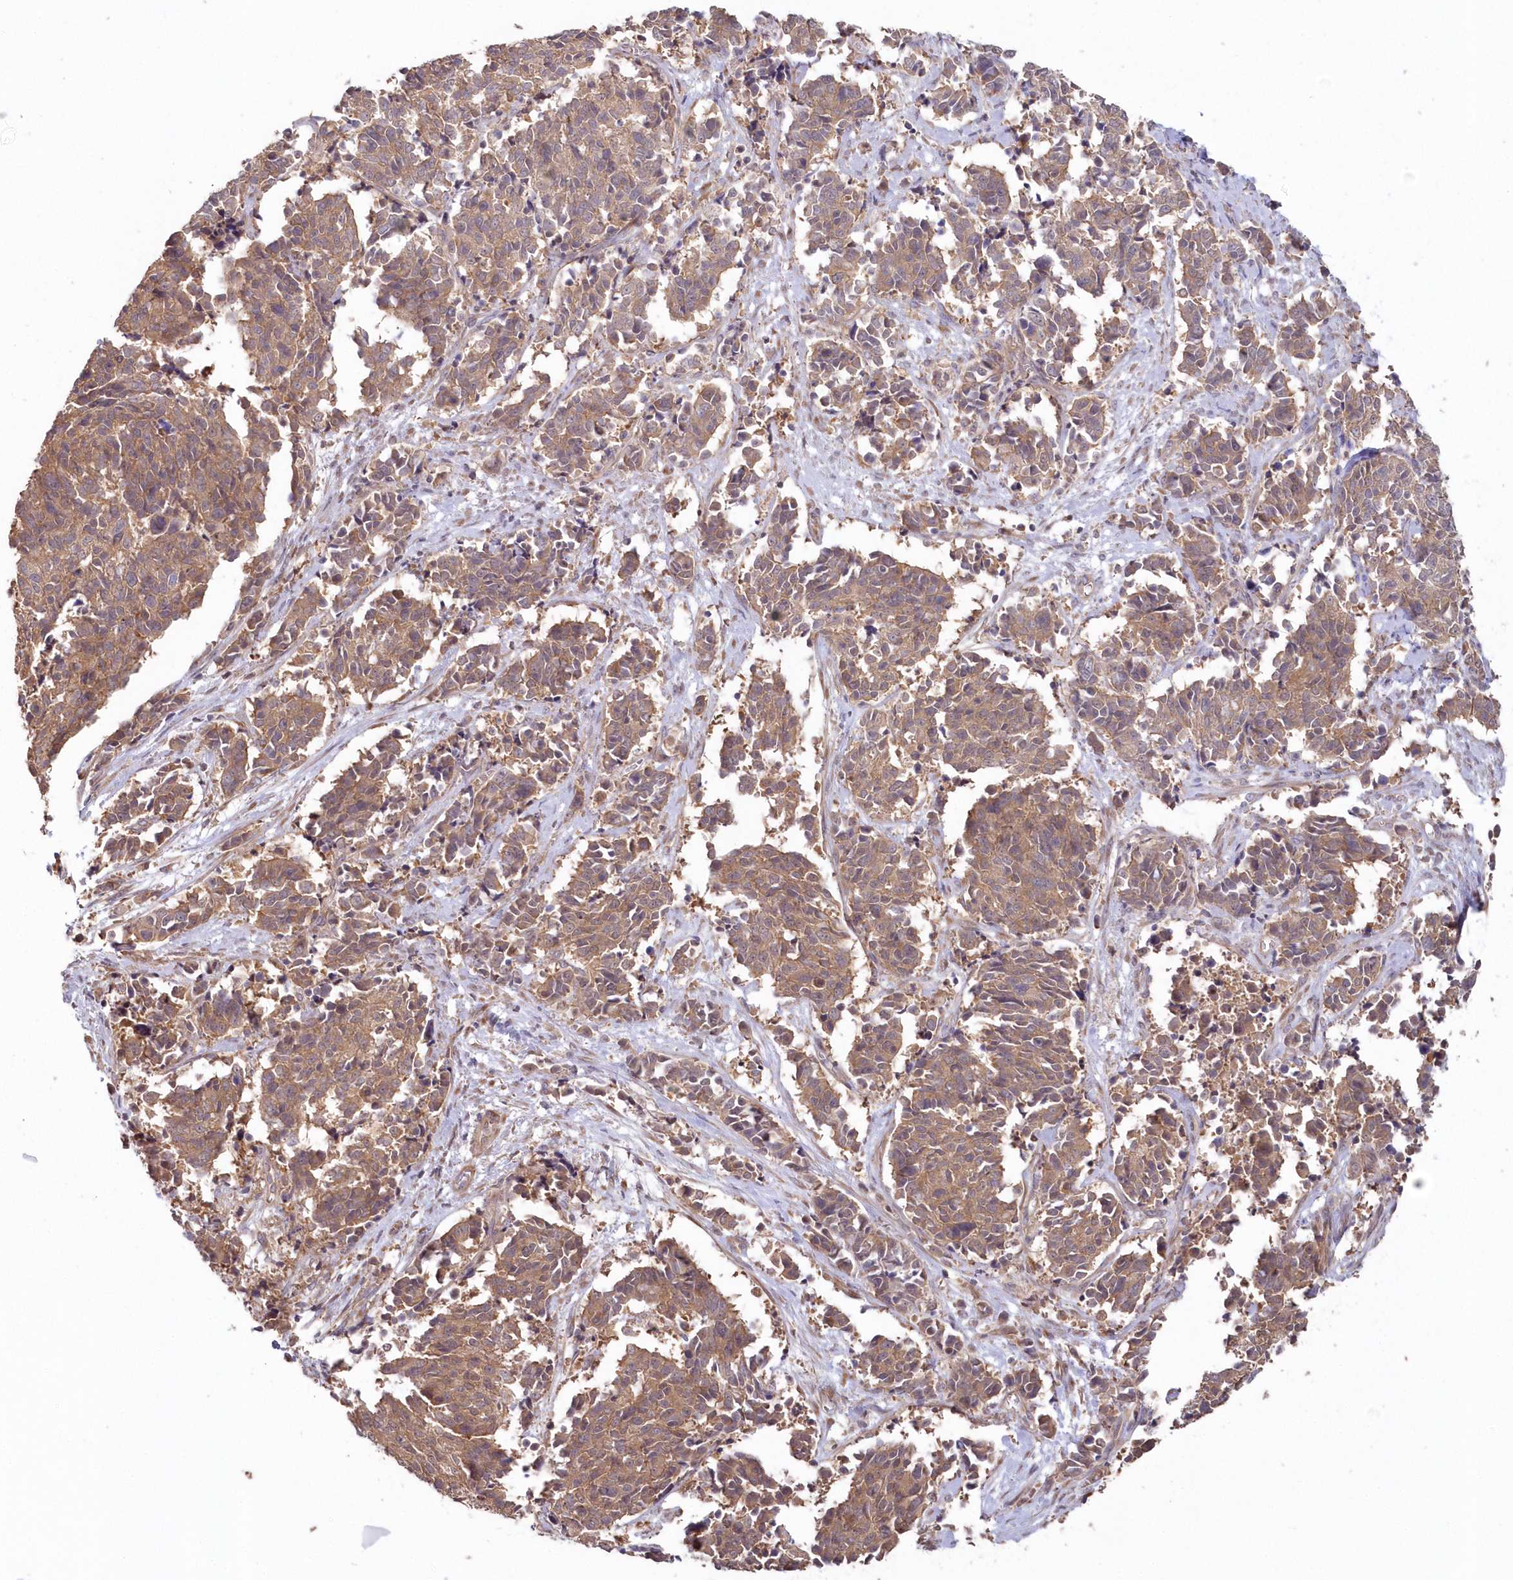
{"staining": {"intensity": "moderate", "quantity": ">75%", "location": "cytoplasmic/membranous"}, "tissue": "cervical cancer", "cell_type": "Tumor cells", "image_type": "cancer", "snomed": [{"axis": "morphology", "description": "Normal tissue, NOS"}, {"axis": "morphology", "description": "Squamous cell carcinoma, NOS"}, {"axis": "topography", "description": "Cervix"}], "caption": "The image exhibits staining of cervical squamous cell carcinoma, revealing moderate cytoplasmic/membranous protein expression (brown color) within tumor cells.", "gene": "TBCA", "patient": {"sex": "female", "age": 35}}